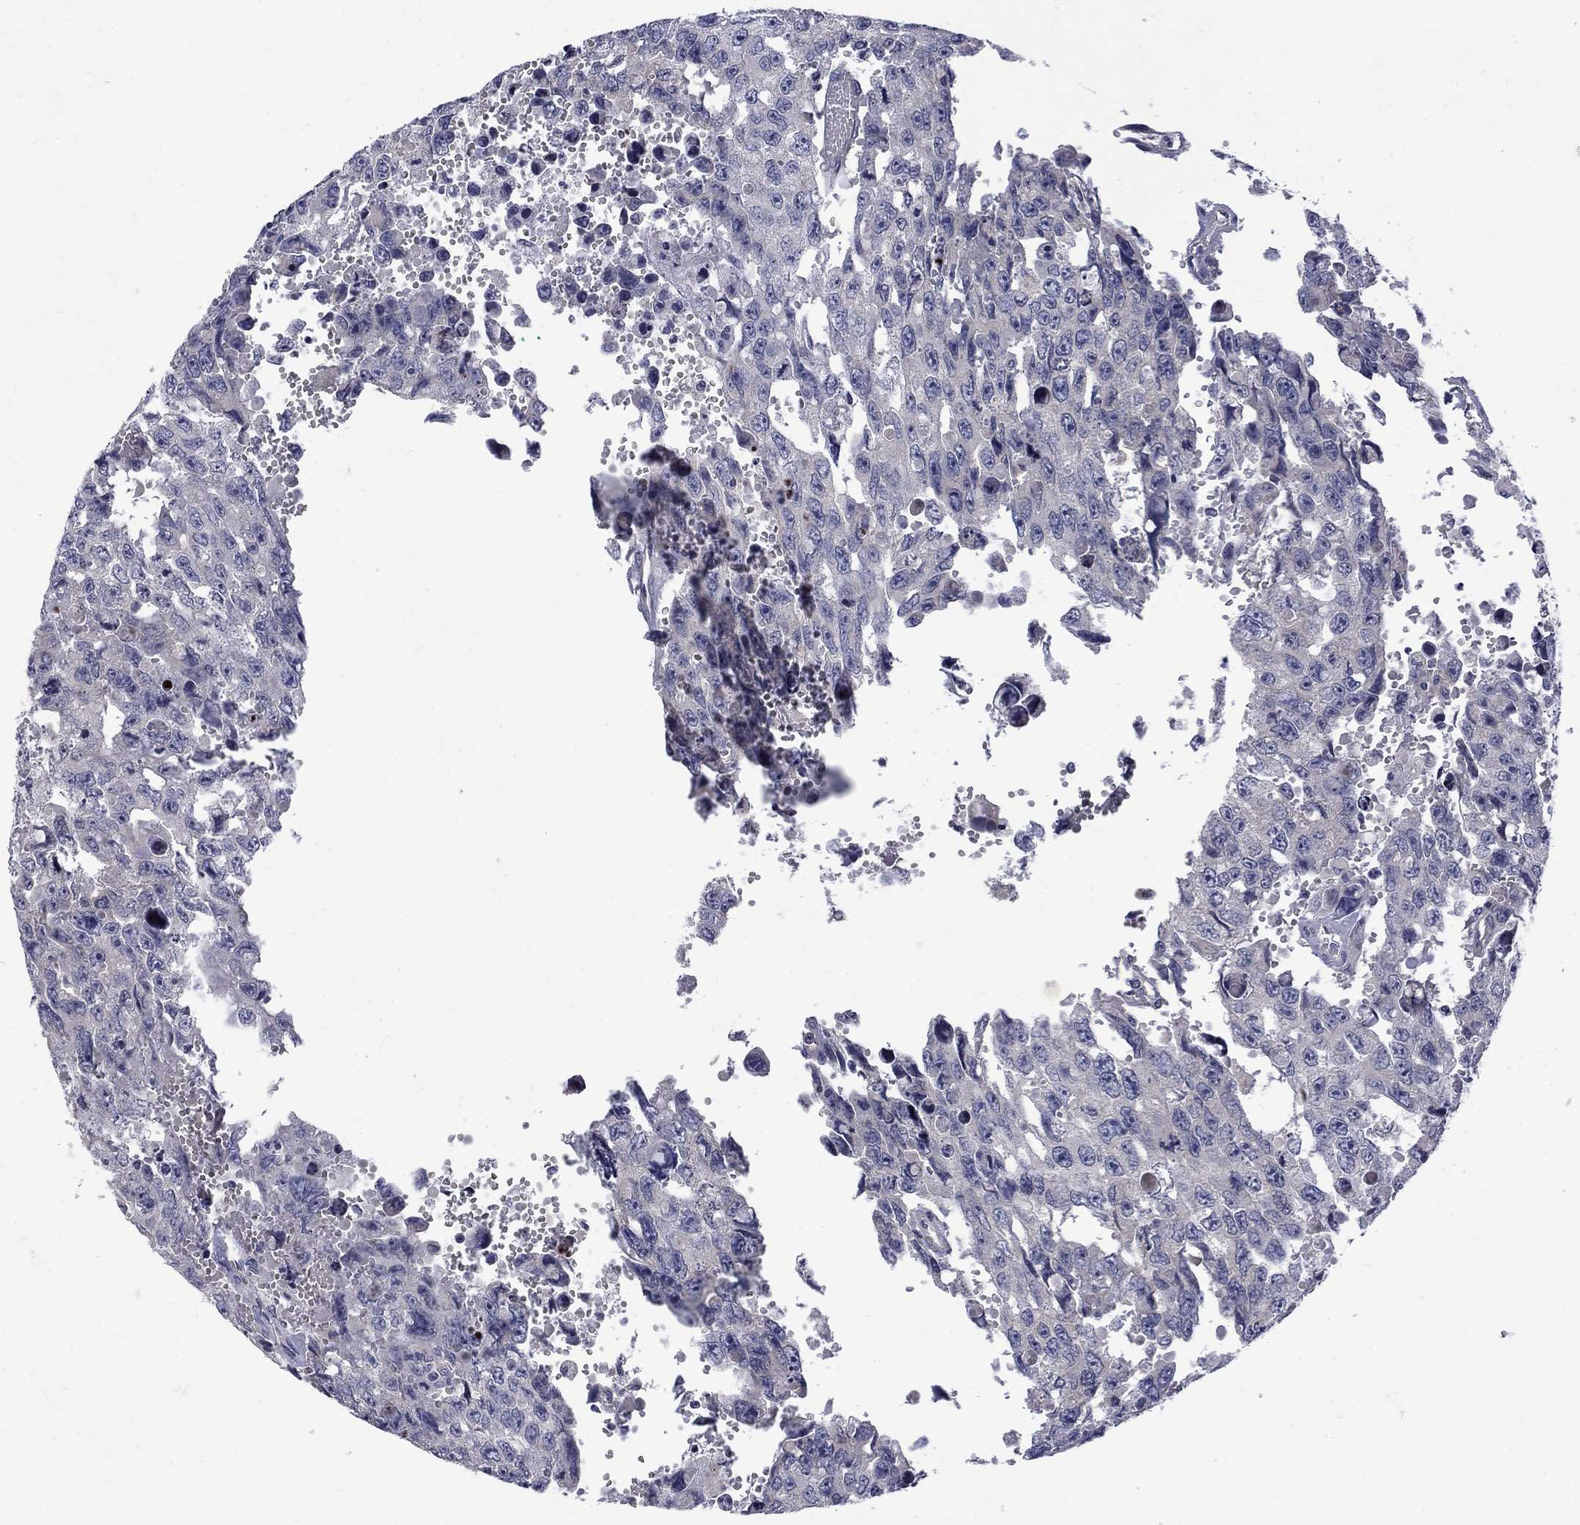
{"staining": {"intensity": "negative", "quantity": "none", "location": "none"}, "tissue": "testis cancer", "cell_type": "Tumor cells", "image_type": "cancer", "snomed": [{"axis": "morphology", "description": "Seminoma, NOS"}, {"axis": "topography", "description": "Testis"}], "caption": "Immunohistochemical staining of testis seminoma displays no significant staining in tumor cells.", "gene": "SH2B1", "patient": {"sex": "male", "age": 26}}